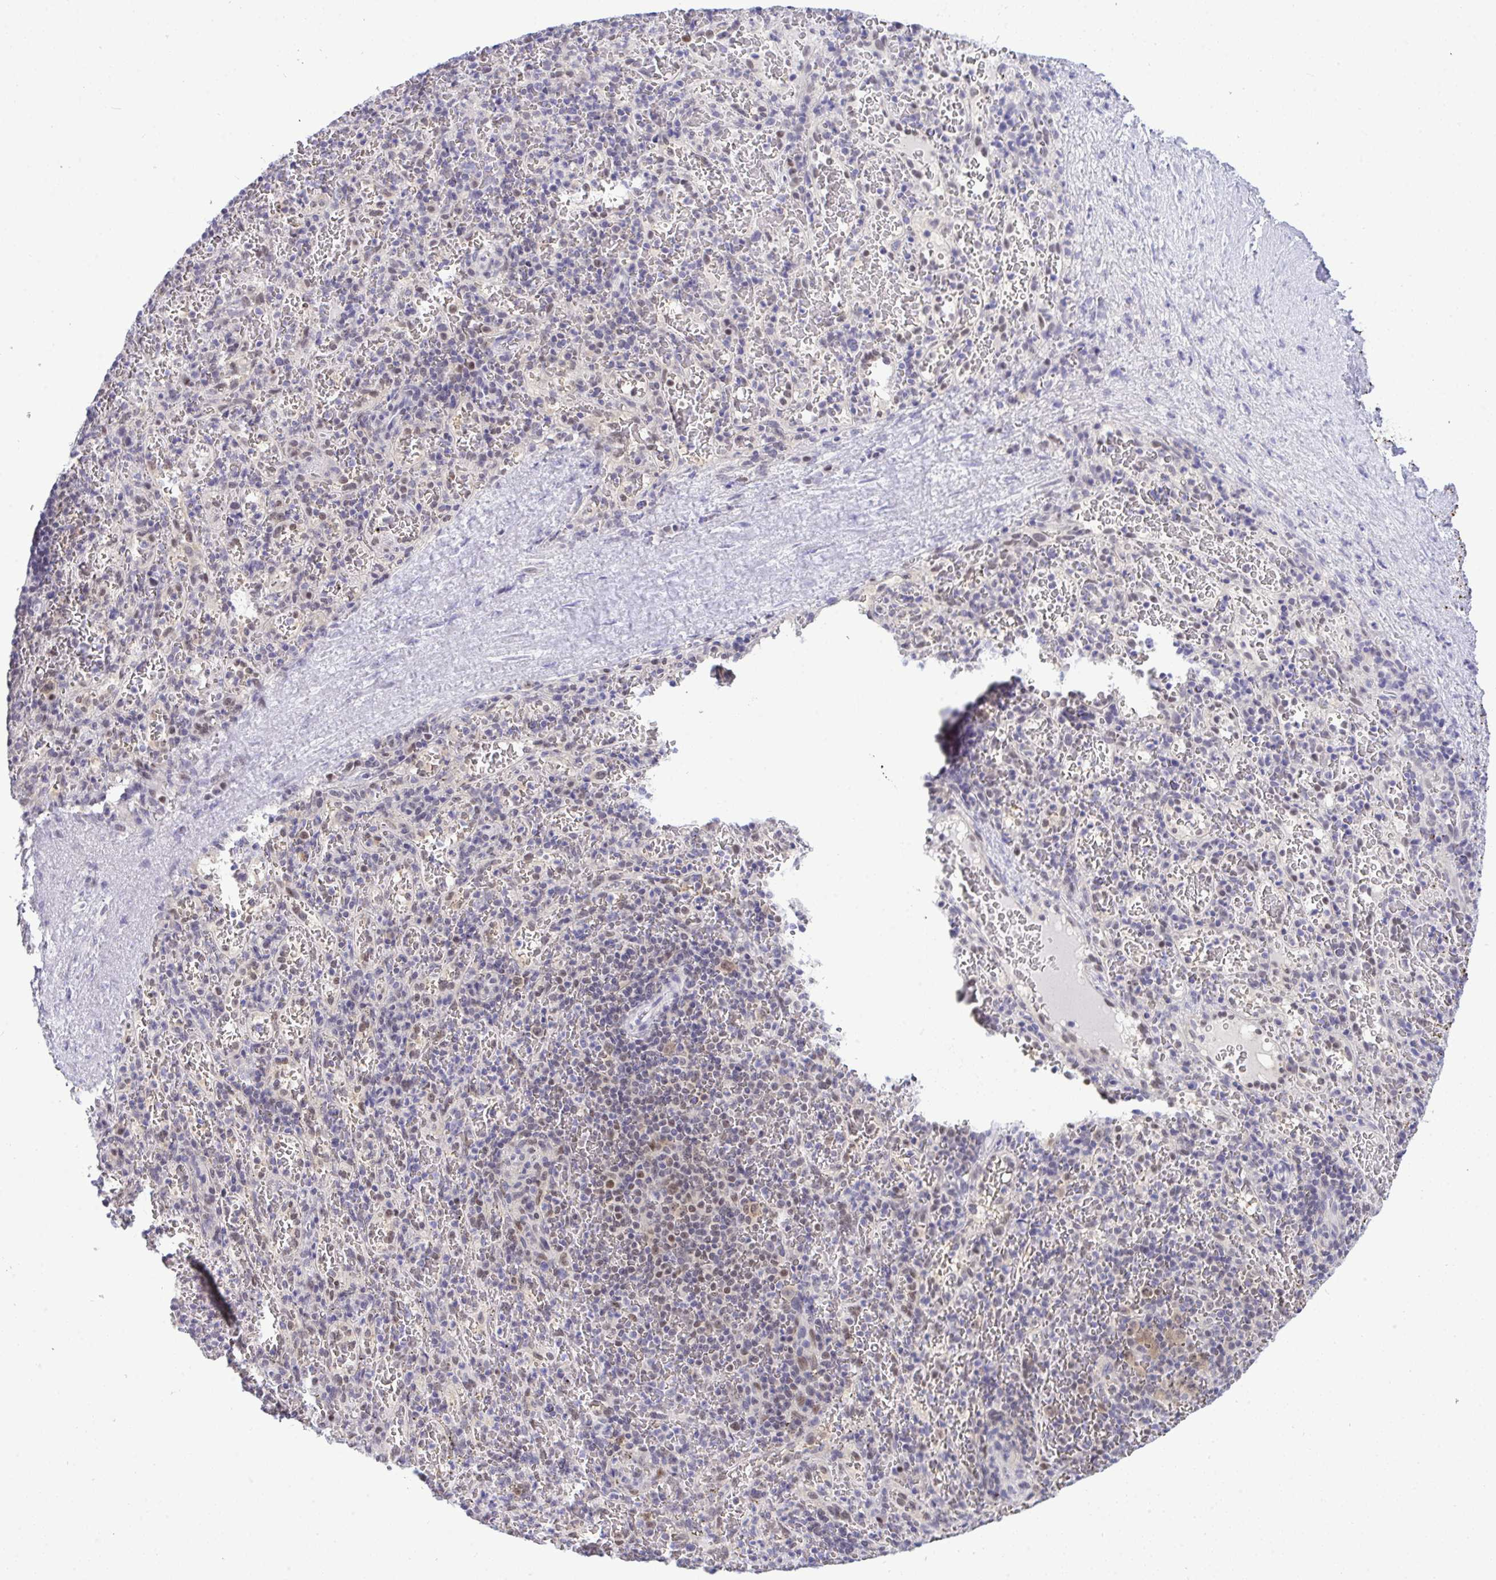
{"staining": {"intensity": "negative", "quantity": "none", "location": "none"}, "tissue": "spleen", "cell_type": "Cells in red pulp", "image_type": "normal", "snomed": [{"axis": "morphology", "description": "Normal tissue, NOS"}, {"axis": "topography", "description": "Spleen"}], "caption": "Immunohistochemistry (IHC) micrograph of unremarkable spleen stained for a protein (brown), which demonstrates no staining in cells in red pulp.", "gene": "THOP1", "patient": {"sex": "male", "age": 57}}